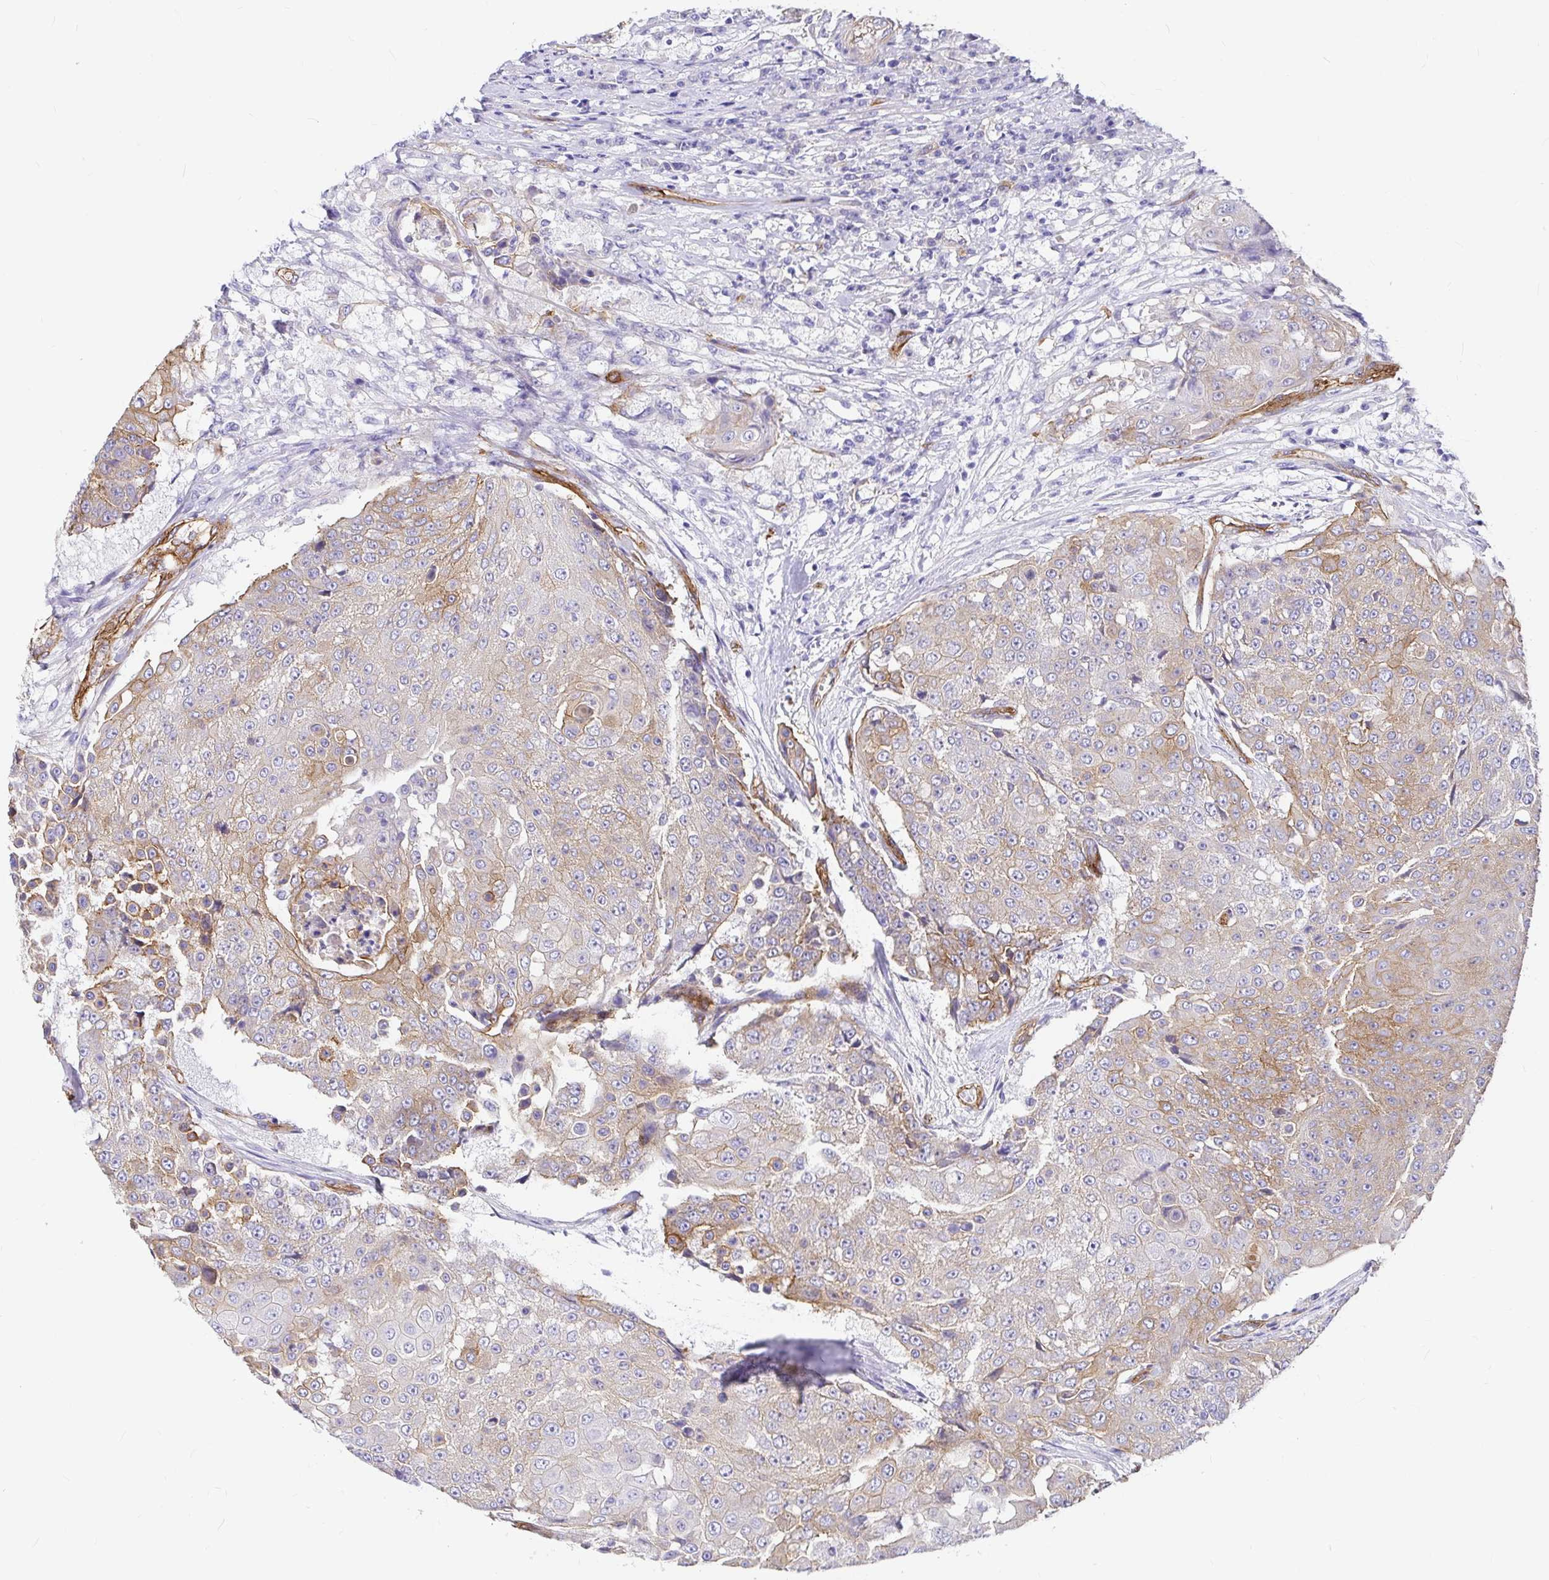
{"staining": {"intensity": "moderate", "quantity": "25%-75%", "location": "cytoplasmic/membranous"}, "tissue": "urothelial cancer", "cell_type": "Tumor cells", "image_type": "cancer", "snomed": [{"axis": "morphology", "description": "Urothelial carcinoma, High grade"}, {"axis": "topography", "description": "Urinary bladder"}], "caption": "About 25%-75% of tumor cells in human urothelial carcinoma (high-grade) show moderate cytoplasmic/membranous protein positivity as visualized by brown immunohistochemical staining.", "gene": "MYO1B", "patient": {"sex": "female", "age": 63}}